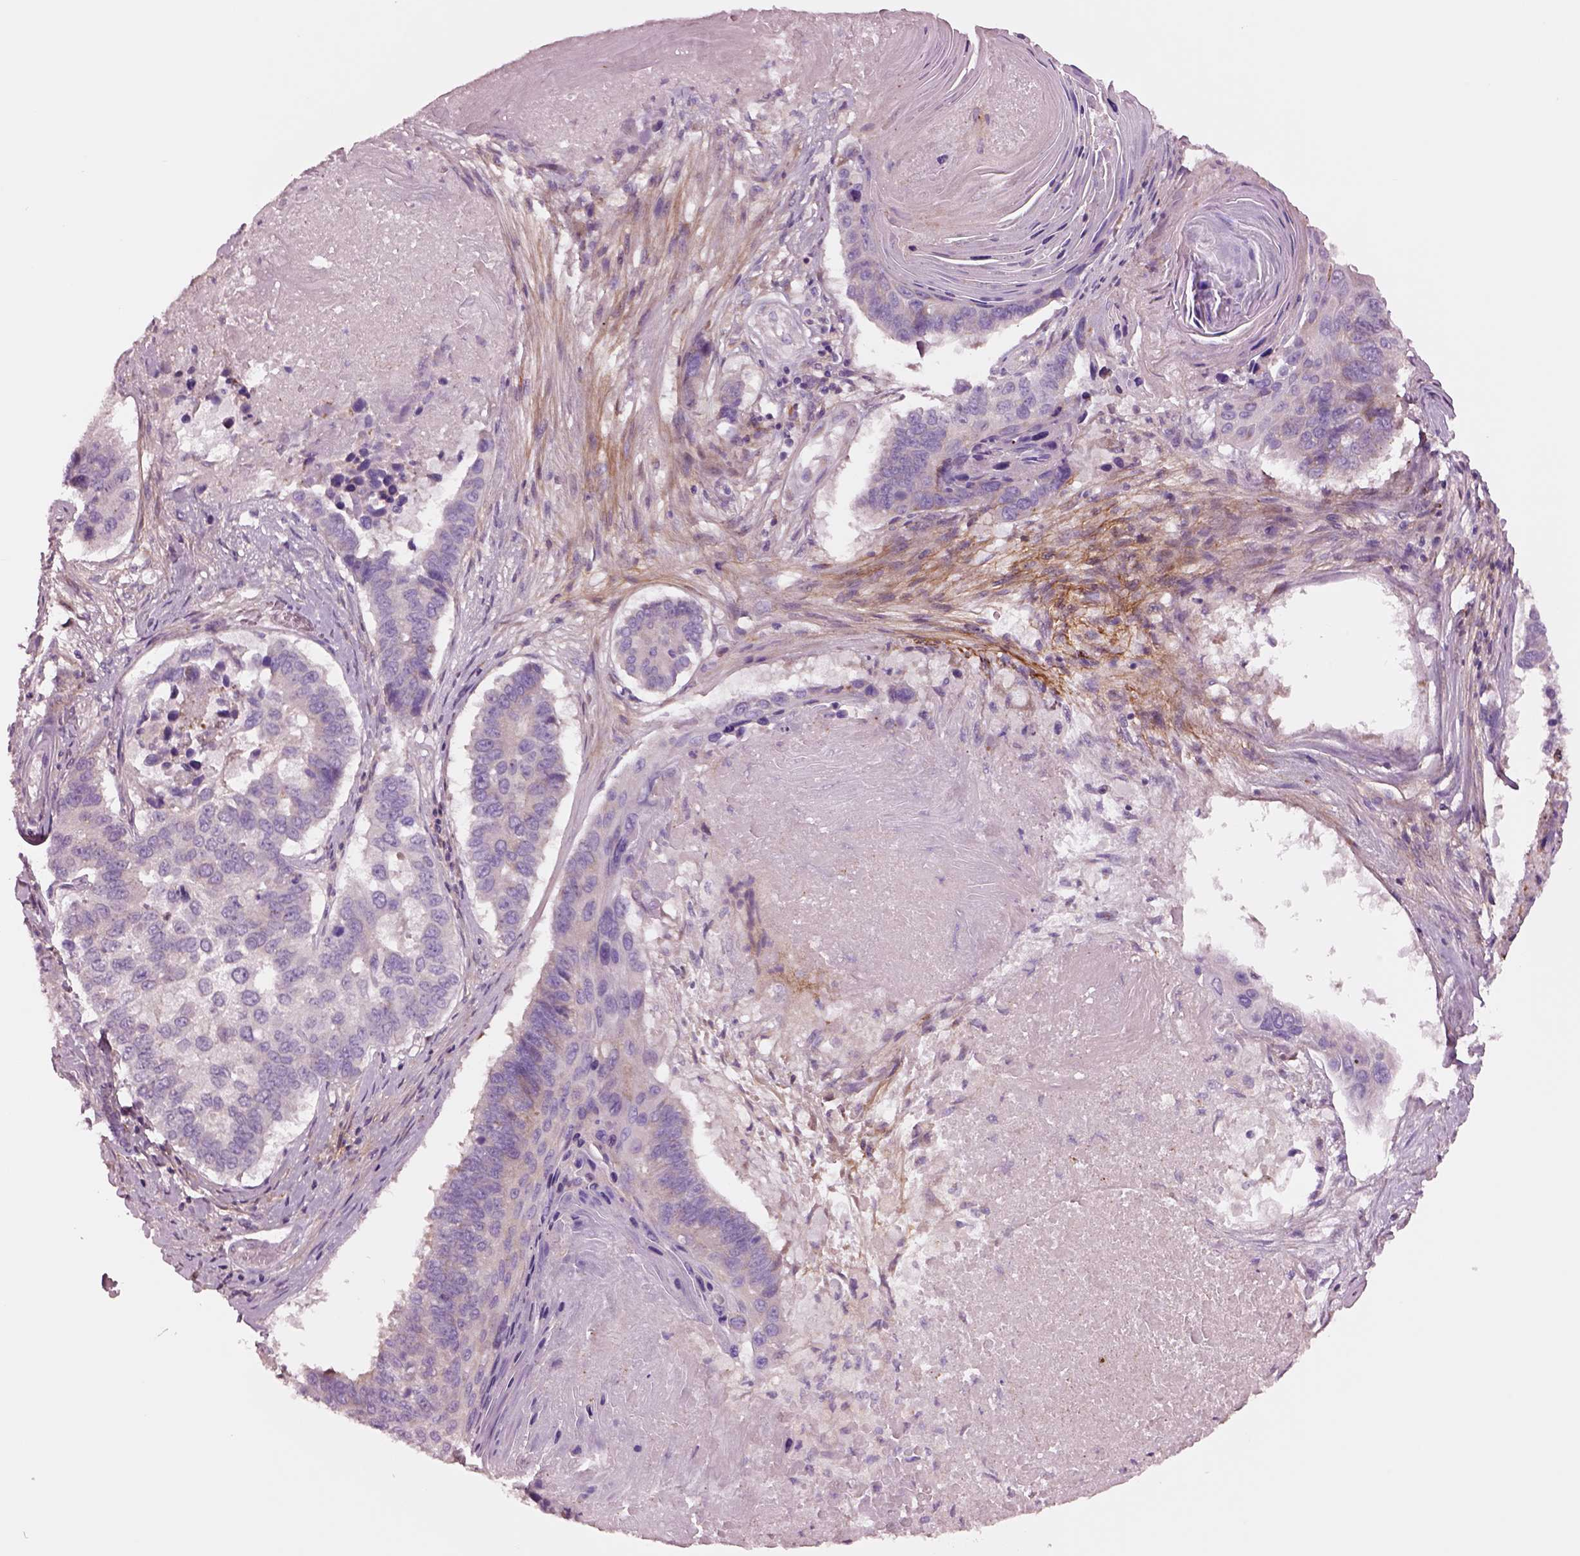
{"staining": {"intensity": "negative", "quantity": "none", "location": "none"}, "tissue": "lung cancer", "cell_type": "Tumor cells", "image_type": "cancer", "snomed": [{"axis": "morphology", "description": "Squamous cell carcinoma, NOS"}, {"axis": "topography", "description": "Lung"}], "caption": "Photomicrograph shows no protein staining in tumor cells of lung cancer (squamous cell carcinoma) tissue. (DAB (3,3'-diaminobenzidine) immunohistochemistry visualized using brightfield microscopy, high magnification).", "gene": "SEC23A", "patient": {"sex": "male", "age": 73}}